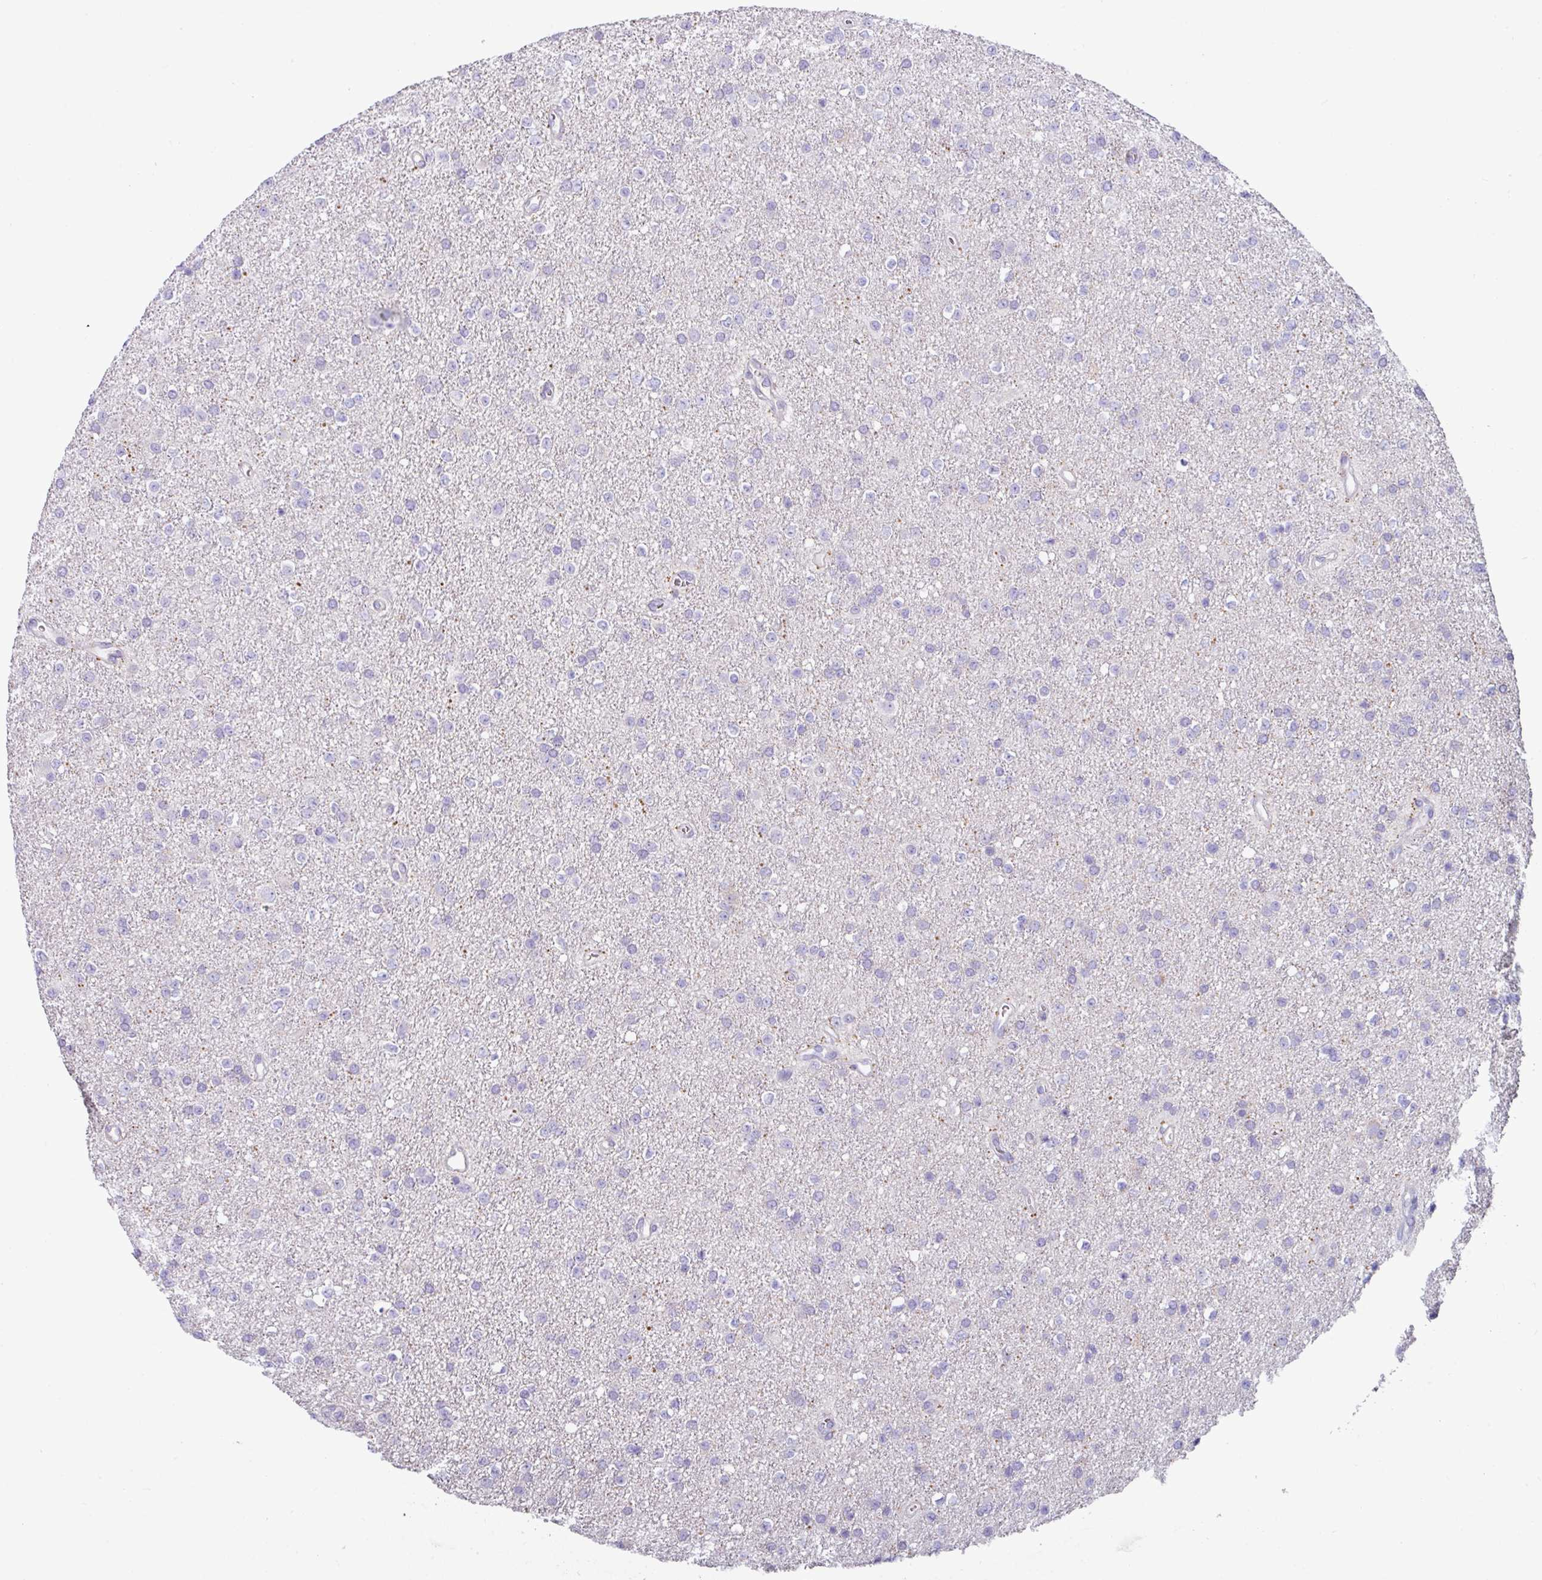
{"staining": {"intensity": "negative", "quantity": "none", "location": "none"}, "tissue": "glioma", "cell_type": "Tumor cells", "image_type": "cancer", "snomed": [{"axis": "morphology", "description": "Glioma, malignant, Low grade"}, {"axis": "topography", "description": "Brain"}], "caption": "Tumor cells show no significant staining in glioma.", "gene": "RGS16", "patient": {"sex": "female", "age": 34}}